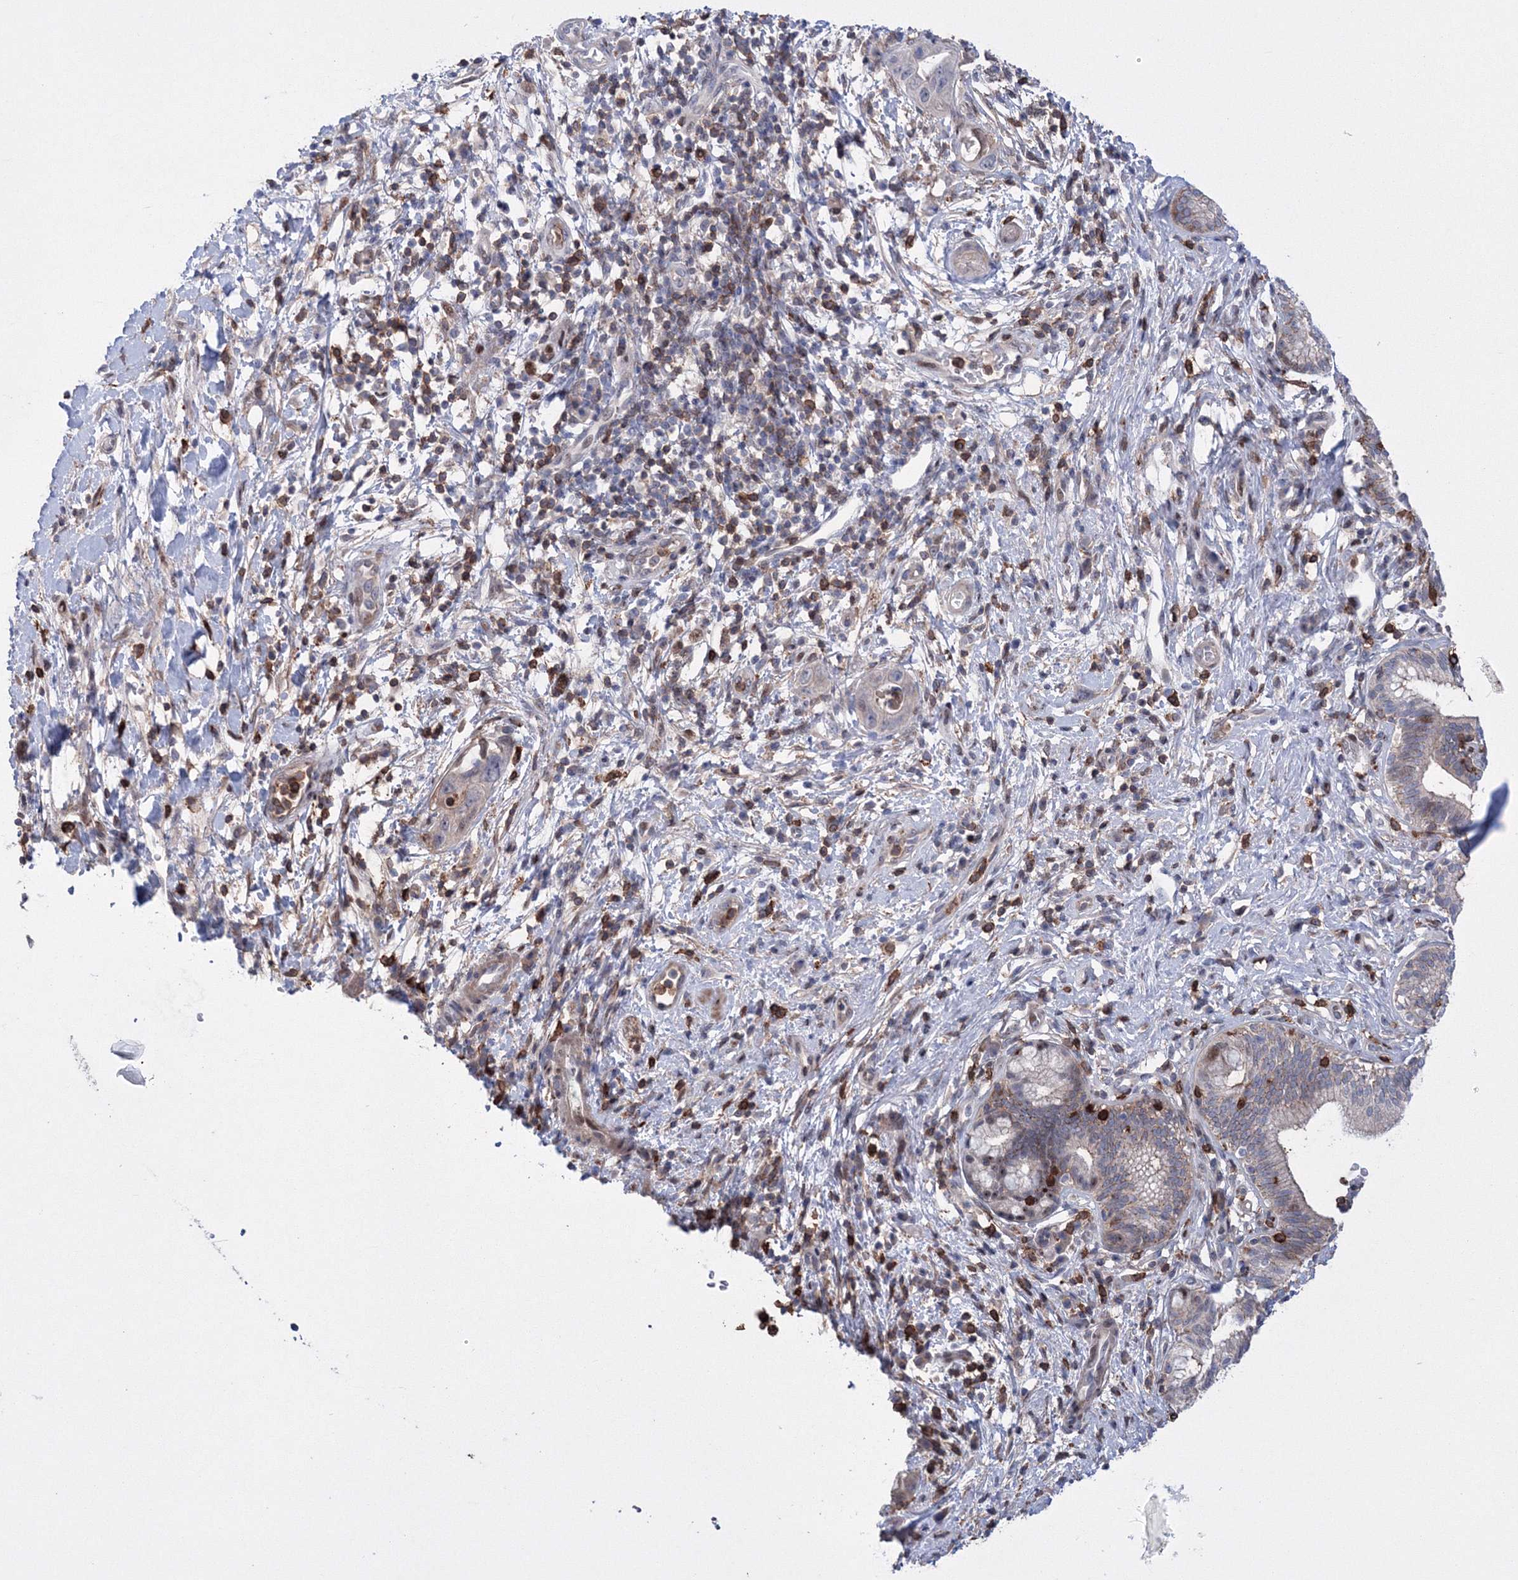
{"staining": {"intensity": "weak", "quantity": "25%-75%", "location": "cytoplasmic/membranous"}, "tissue": "pancreatic cancer", "cell_type": "Tumor cells", "image_type": "cancer", "snomed": [{"axis": "morphology", "description": "Adenocarcinoma, NOS"}, {"axis": "topography", "description": "Pancreas"}], "caption": "Immunohistochemistry of human pancreatic cancer shows low levels of weak cytoplasmic/membranous expression in approximately 25%-75% of tumor cells.", "gene": "RNPEPL1", "patient": {"sex": "female", "age": 73}}